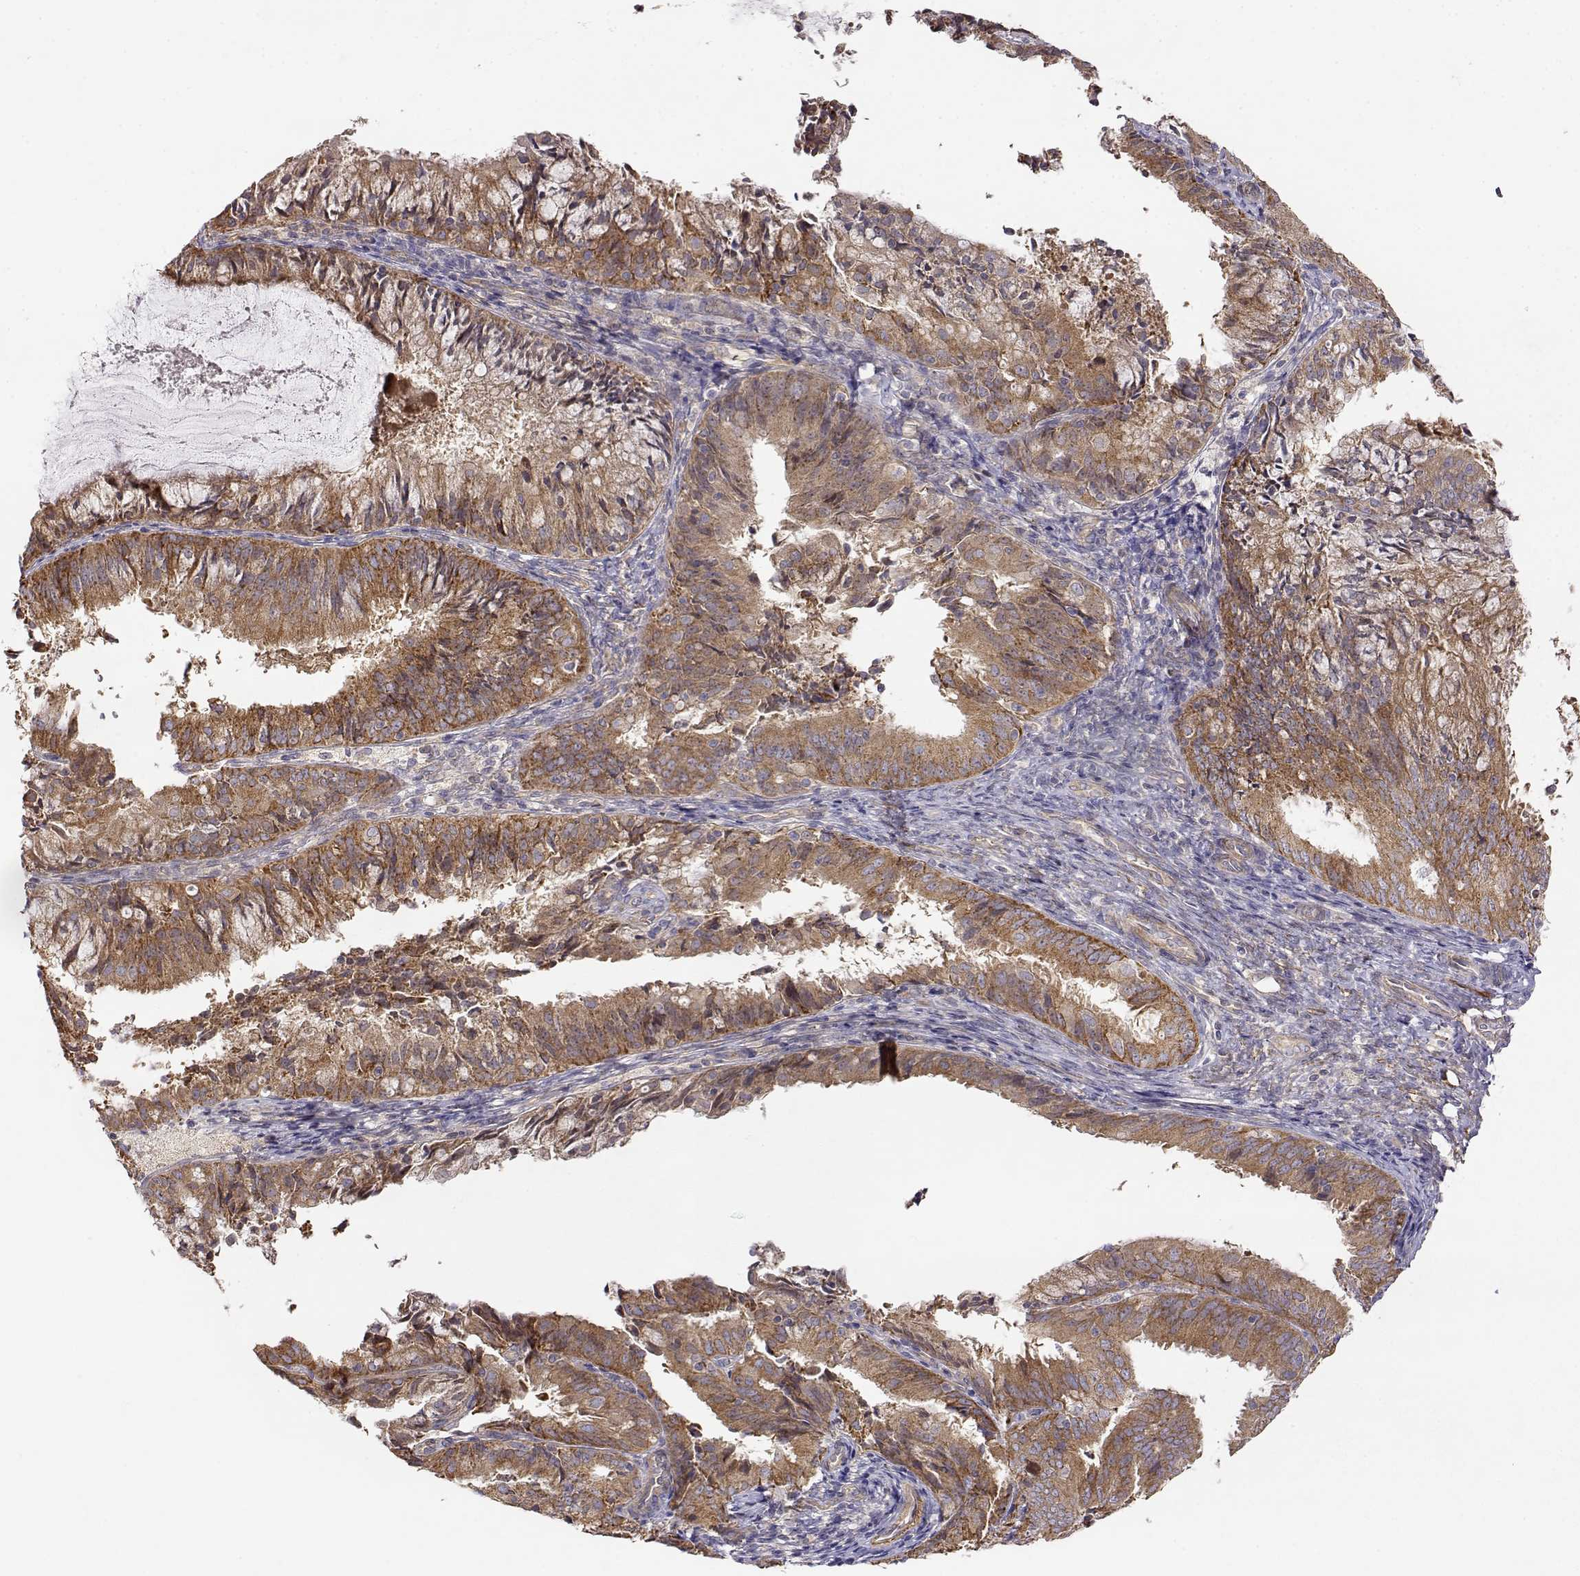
{"staining": {"intensity": "moderate", "quantity": ">75%", "location": "cytoplasmic/membranous"}, "tissue": "endometrial cancer", "cell_type": "Tumor cells", "image_type": "cancer", "snomed": [{"axis": "morphology", "description": "Adenocarcinoma, NOS"}, {"axis": "topography", "description": "Endometrium"}], "caption": "Endometrial cancer tissue reveals moderate cytoplasmic/membranous positivity in about >75% of tumor cells, visualized by immunohistochemistry. Nuclei are stained in blue.", "gene": "PAIP1", "patient": {"sex": "female", "age": 57}}